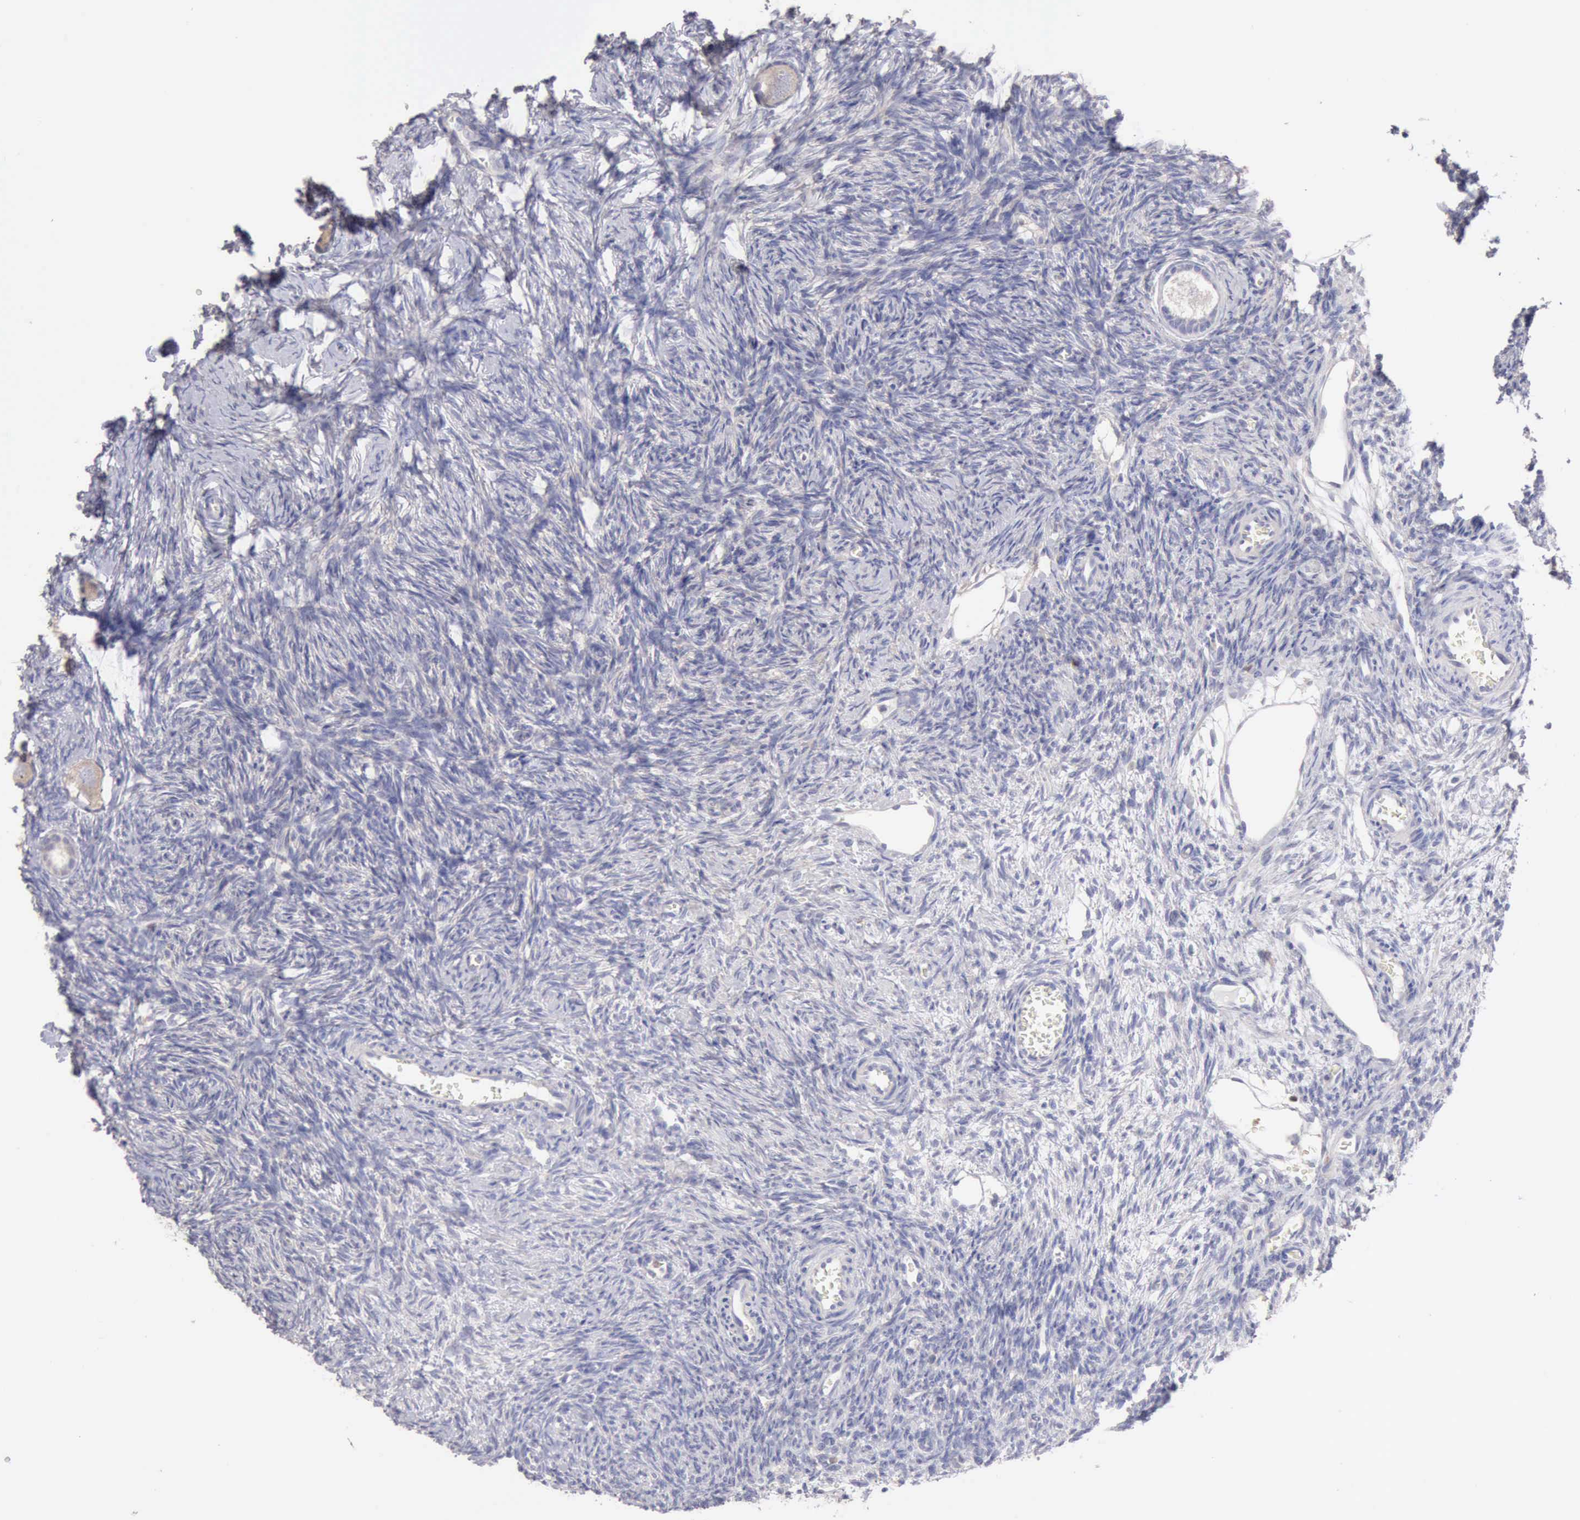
{"staining": {"intensity": "negative", "quantity": "none", "location": "none"}, "tissue": "ovary", "cell_type": "Follicle cells", "image_type": "normal", "snomed": [{"axis": "morphology", "description": "Normal tissue, NOS"}, {"axis": "topography", "description": "Ovary"}], "caption": "The photomicrograph displays no staining of follicle cells in unremarkable ovary.", "gene": "SASH3", "patient": {"sex": "female", "age": 27}}